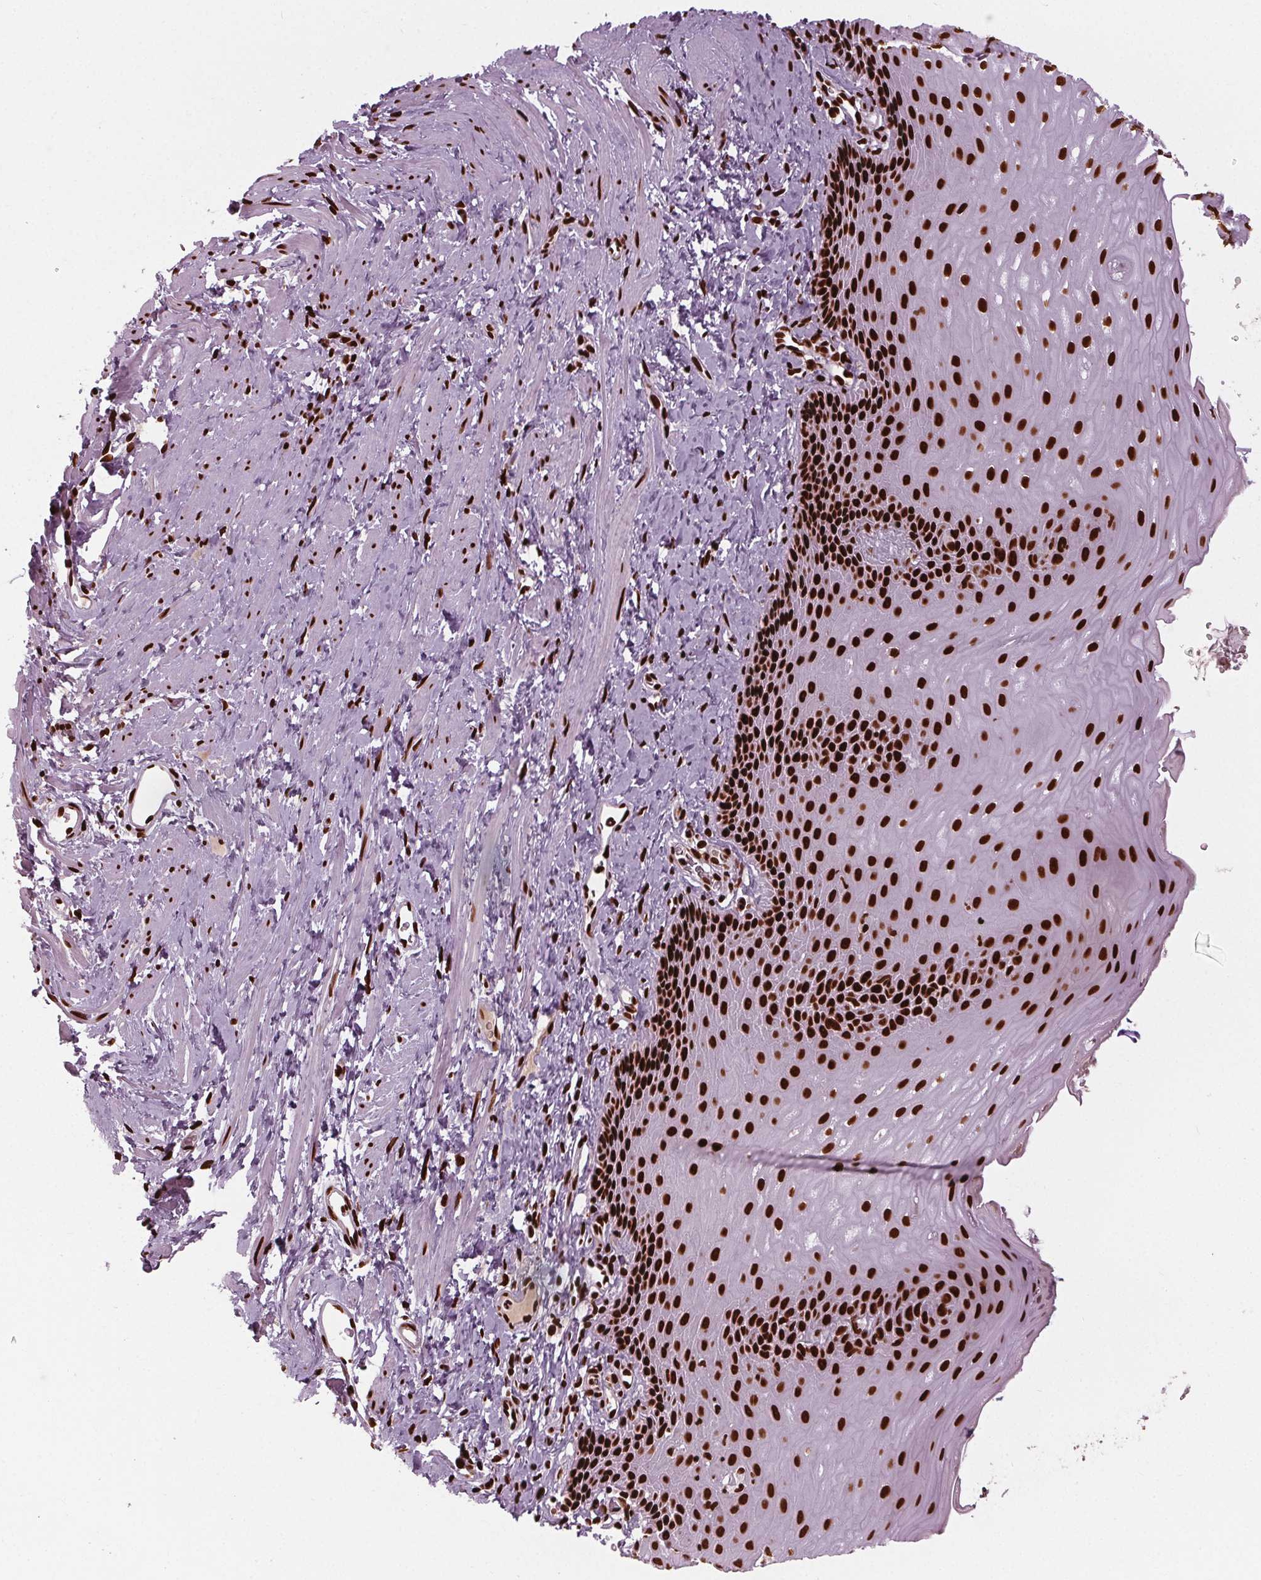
{"staining": {"intensity": "strong", "quantity": ">75%", "location": "nuclear"}, "tissue": "esophagus", "cell_type": "Squamous epithelial cells", "image_type": "normal", "snomed": [{"axis": "morphology", "description": "Normal tissue, NOS"}, {"axis": "topography", "description": "Esophagus"}], "caption": "The photomicrograph displays a brown stain indicating the presence of a protein in the nuclear of squamous epithelial cells in esophagus. Nuclei are stained in blue.", "gene": "BRD4", "patient": {"sex": "male", "age": 64}}